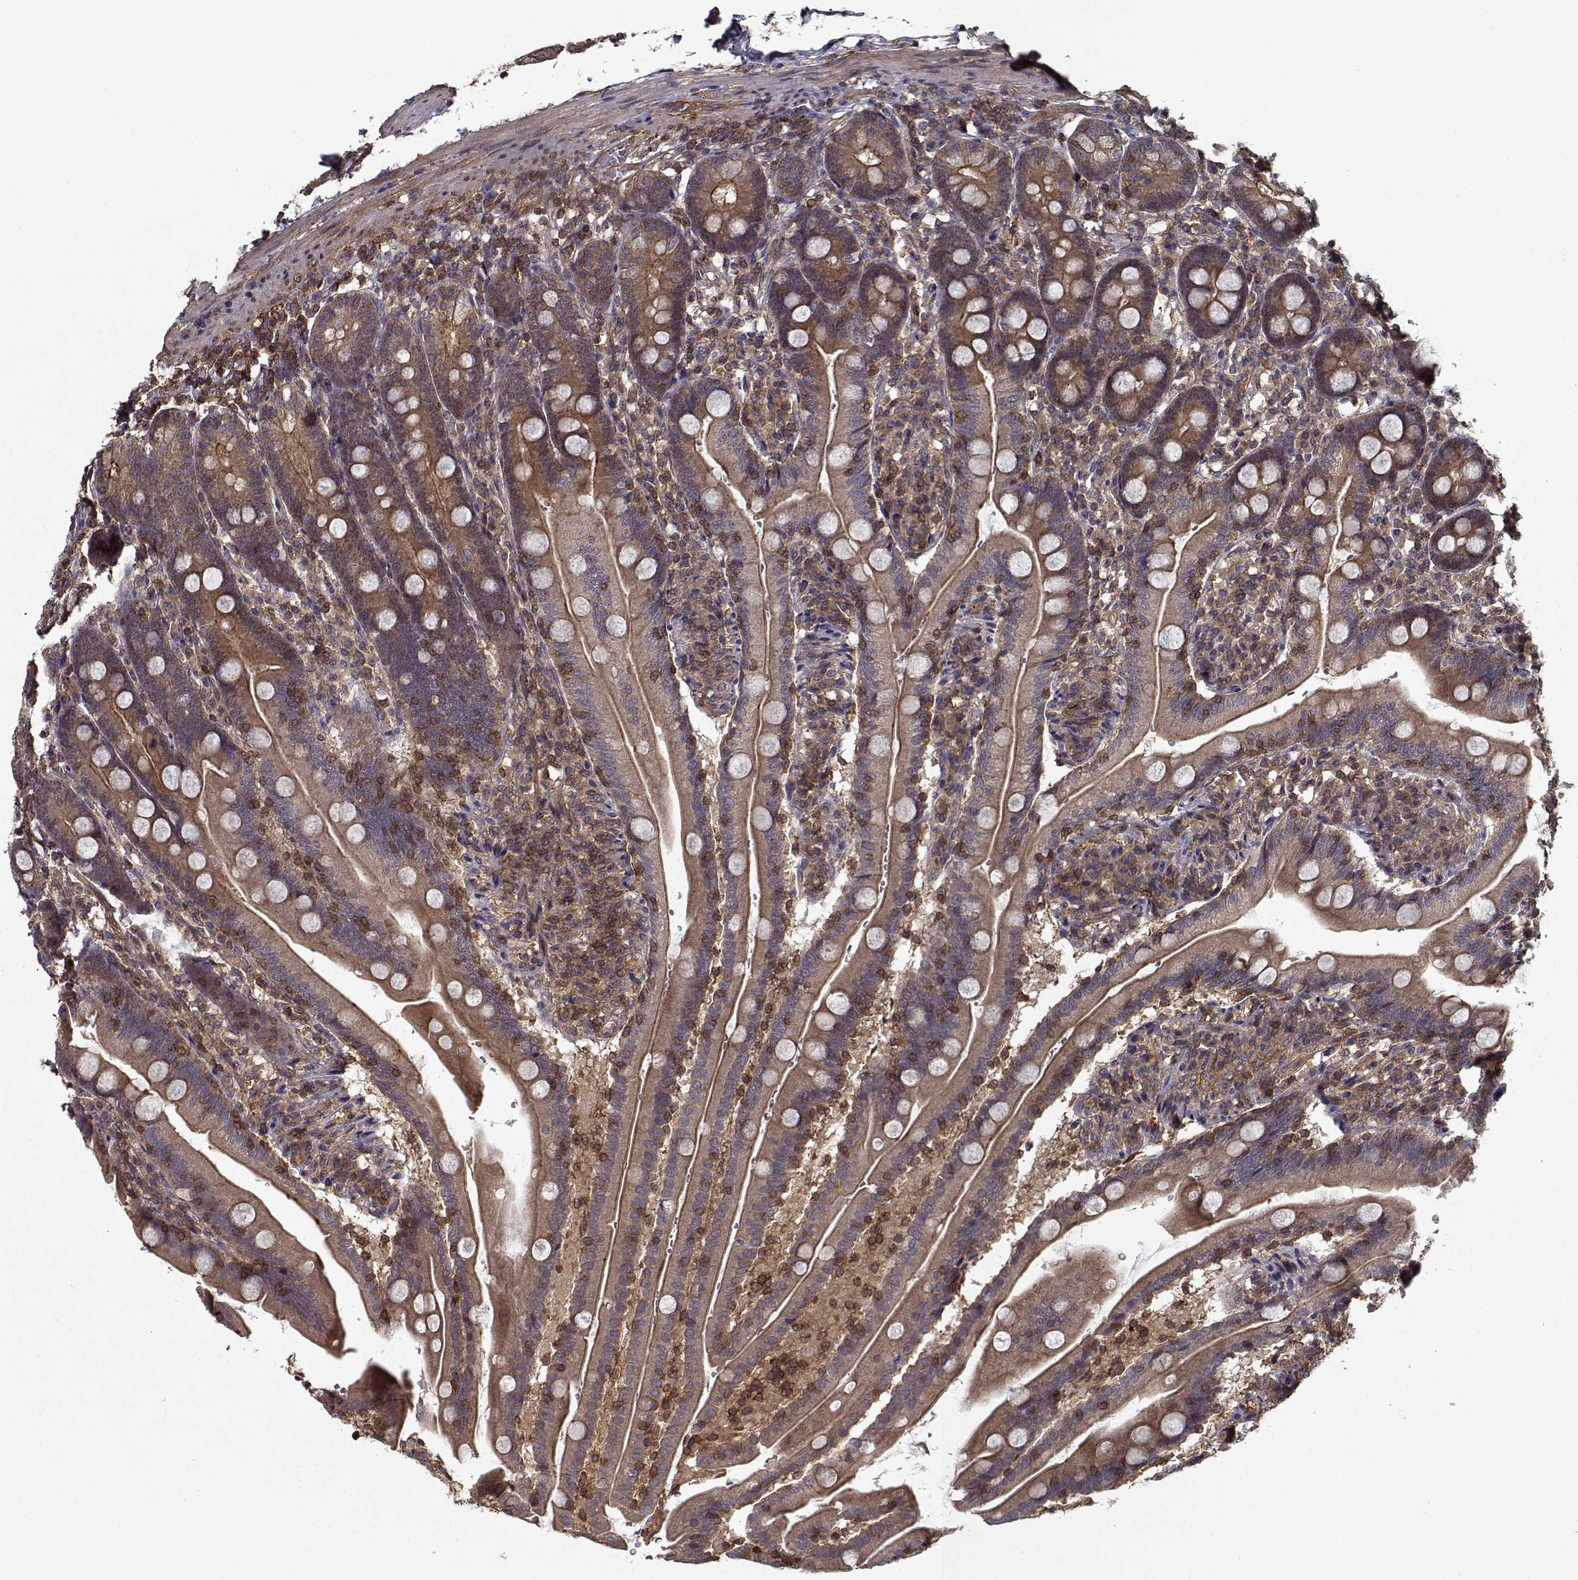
{"staining": {"intensity": "moderate", "quantity": "<25%", "location": "cytoplasmic/membranous"}, "tissue": "duodenum", "cell_type": "Glandular cells", "image_type": "normal", "snomed": [{"axis": "morphology", "description": "Normal tissue, NOS"}, {"axis": "topography", "description": "Duodenum"}], "caption": "Immunohistochemistry (DAB) staining of benign human duodenum exhibits moderate cytoplasmic/membranous protein positivity in about <25% of glandular cells. Immunohistochemistry stains the protein in brown and the nuclei are stained blue.", "gene": "PPP1R12A", "patient": {"sex": "female", "age": 67}}